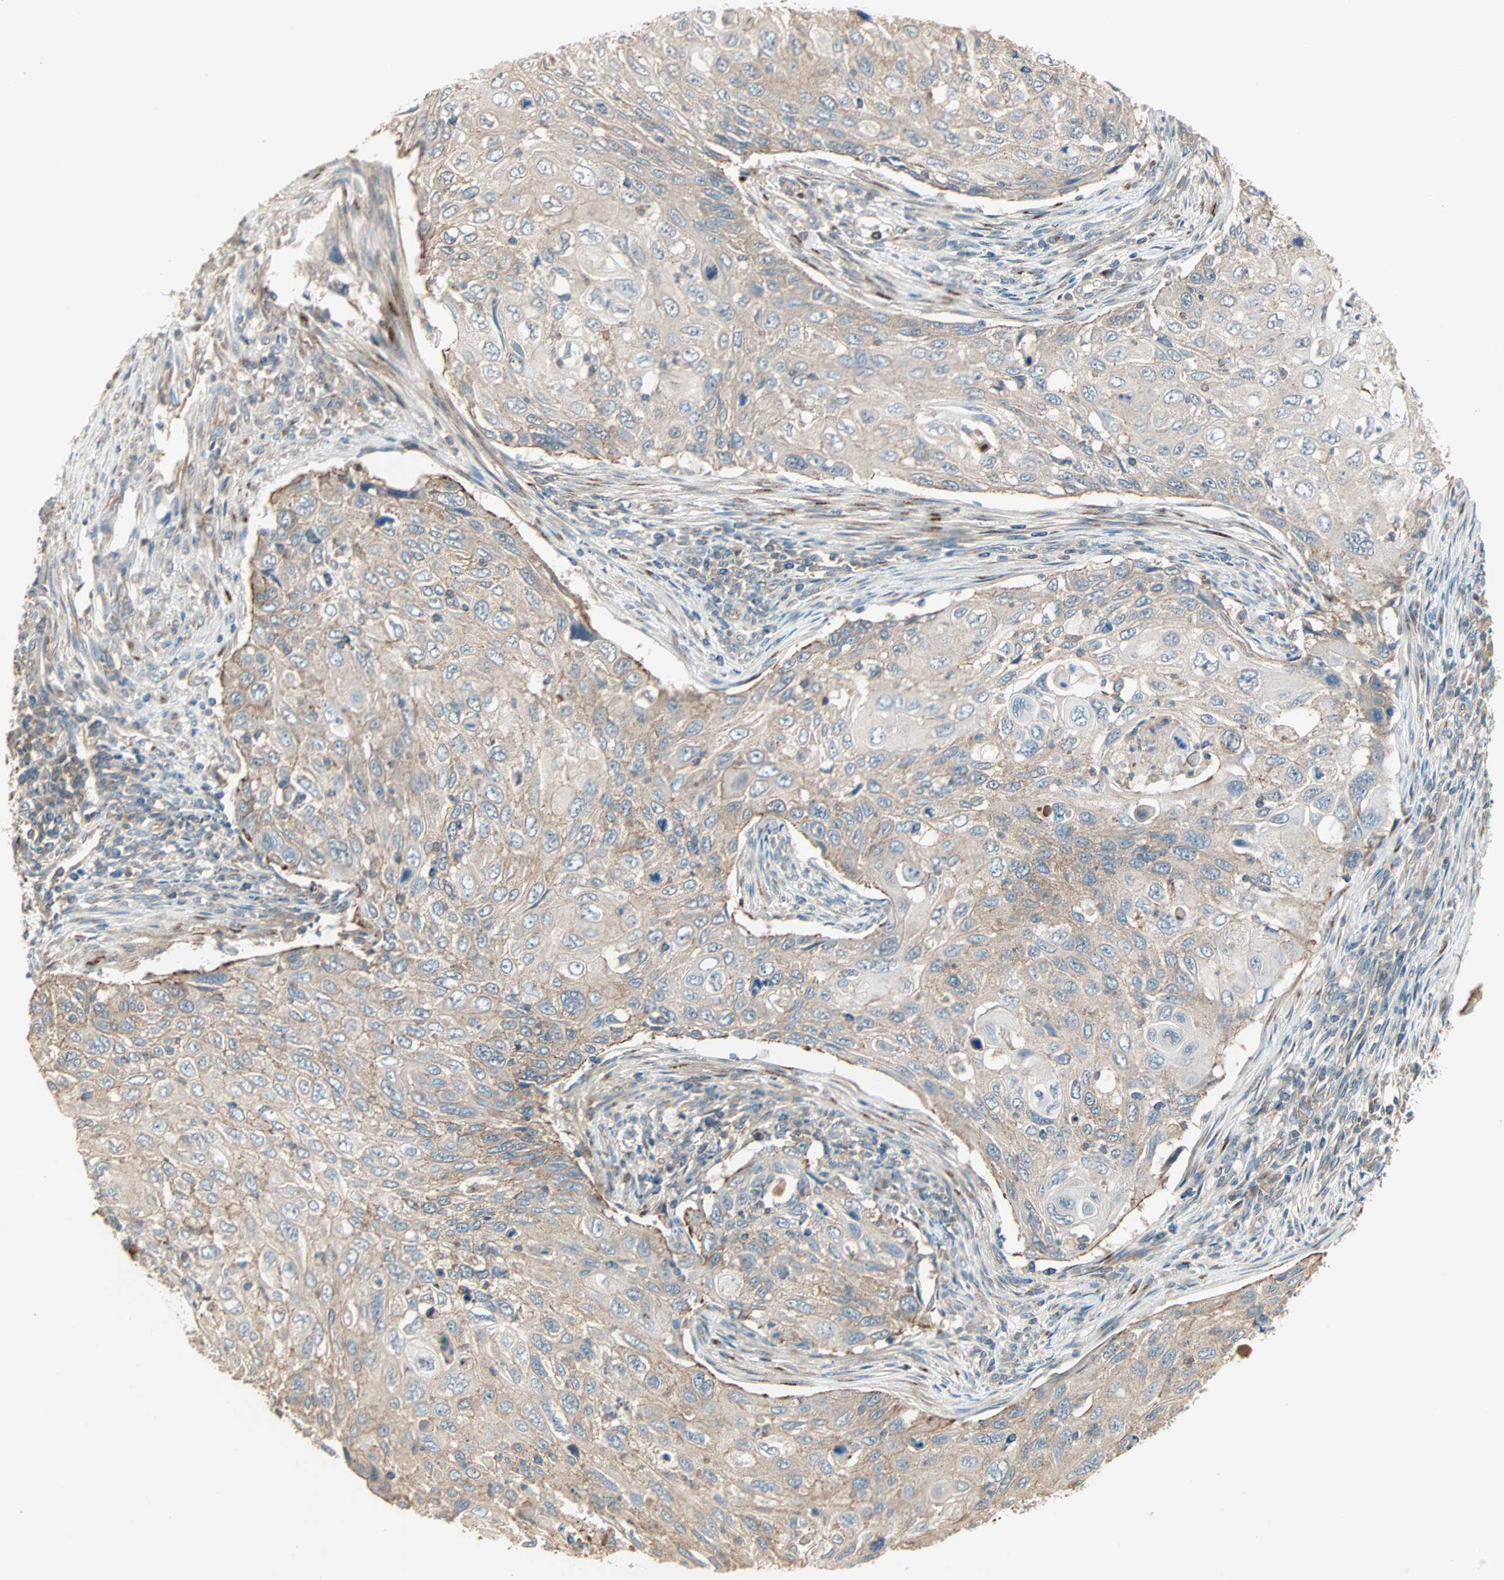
{"staining": {"intensity": "weak", "quantity": "25%-75%", "location": "cytoplasmic/membranous"}, "tissue": "cervical cancer", "cell_type": "Tumor cells", "image_type": "cancer", "snomed": [{"axis": "morphology", "description": "Squamous cell carcinoma, NOS"}, {"axis": "topography", "description": "Cervix"}], "caption": "DAB immunohistochemical staining of cervical cancer exhibits weak cytoplasmic/membranous protein expression in approximately 25%-75% of tumor cells.", "gene": "MAP3K21", "patient": {"sex": "female", "age": 70}}